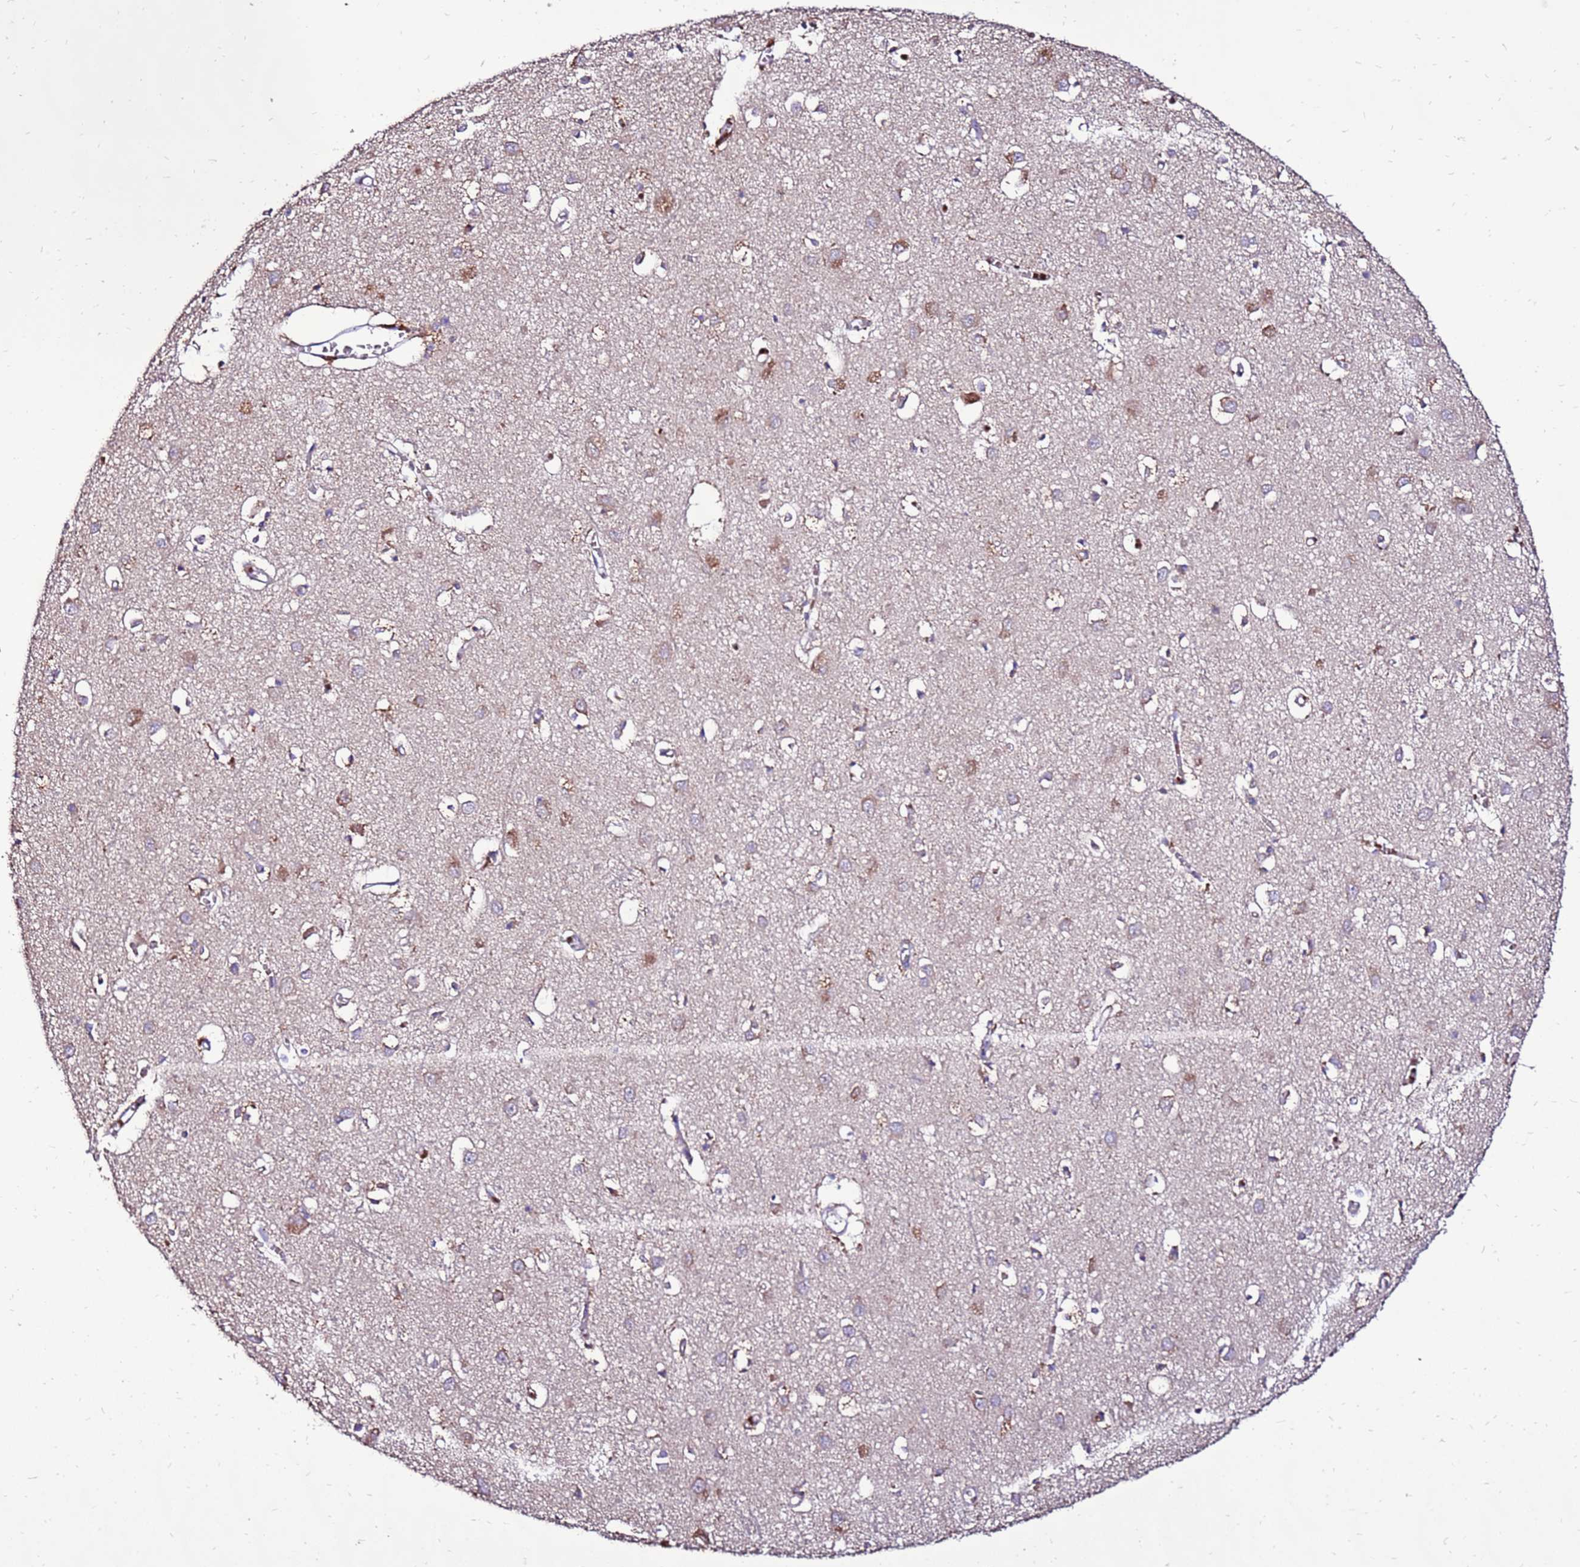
{"staining": {"intensity": "weak", "quantity": ">75%", "location": "cytoplasmic/membranous"}, "tissue": "cerebral cortex", "cell_type": "Endothelial cells", "image_type": "normal", "snomed": [{"axis": "morphology", "description": "Normal tissue, NOS"}, {"axis": "topography", "description": "Cerebral cortex"}], "caption": "An immunohistochemistry photomicrograph of unremarkable tissue is shown. Protein staining in brown labels weak cytoplasmic/membranous positivity in cerebral cortex within endothelial cells. (DAB IHC, brown staining for protein, blue staining for nuclei).", "gene": "SPSB3", "patient": {"sex": "female", "age": 64}}